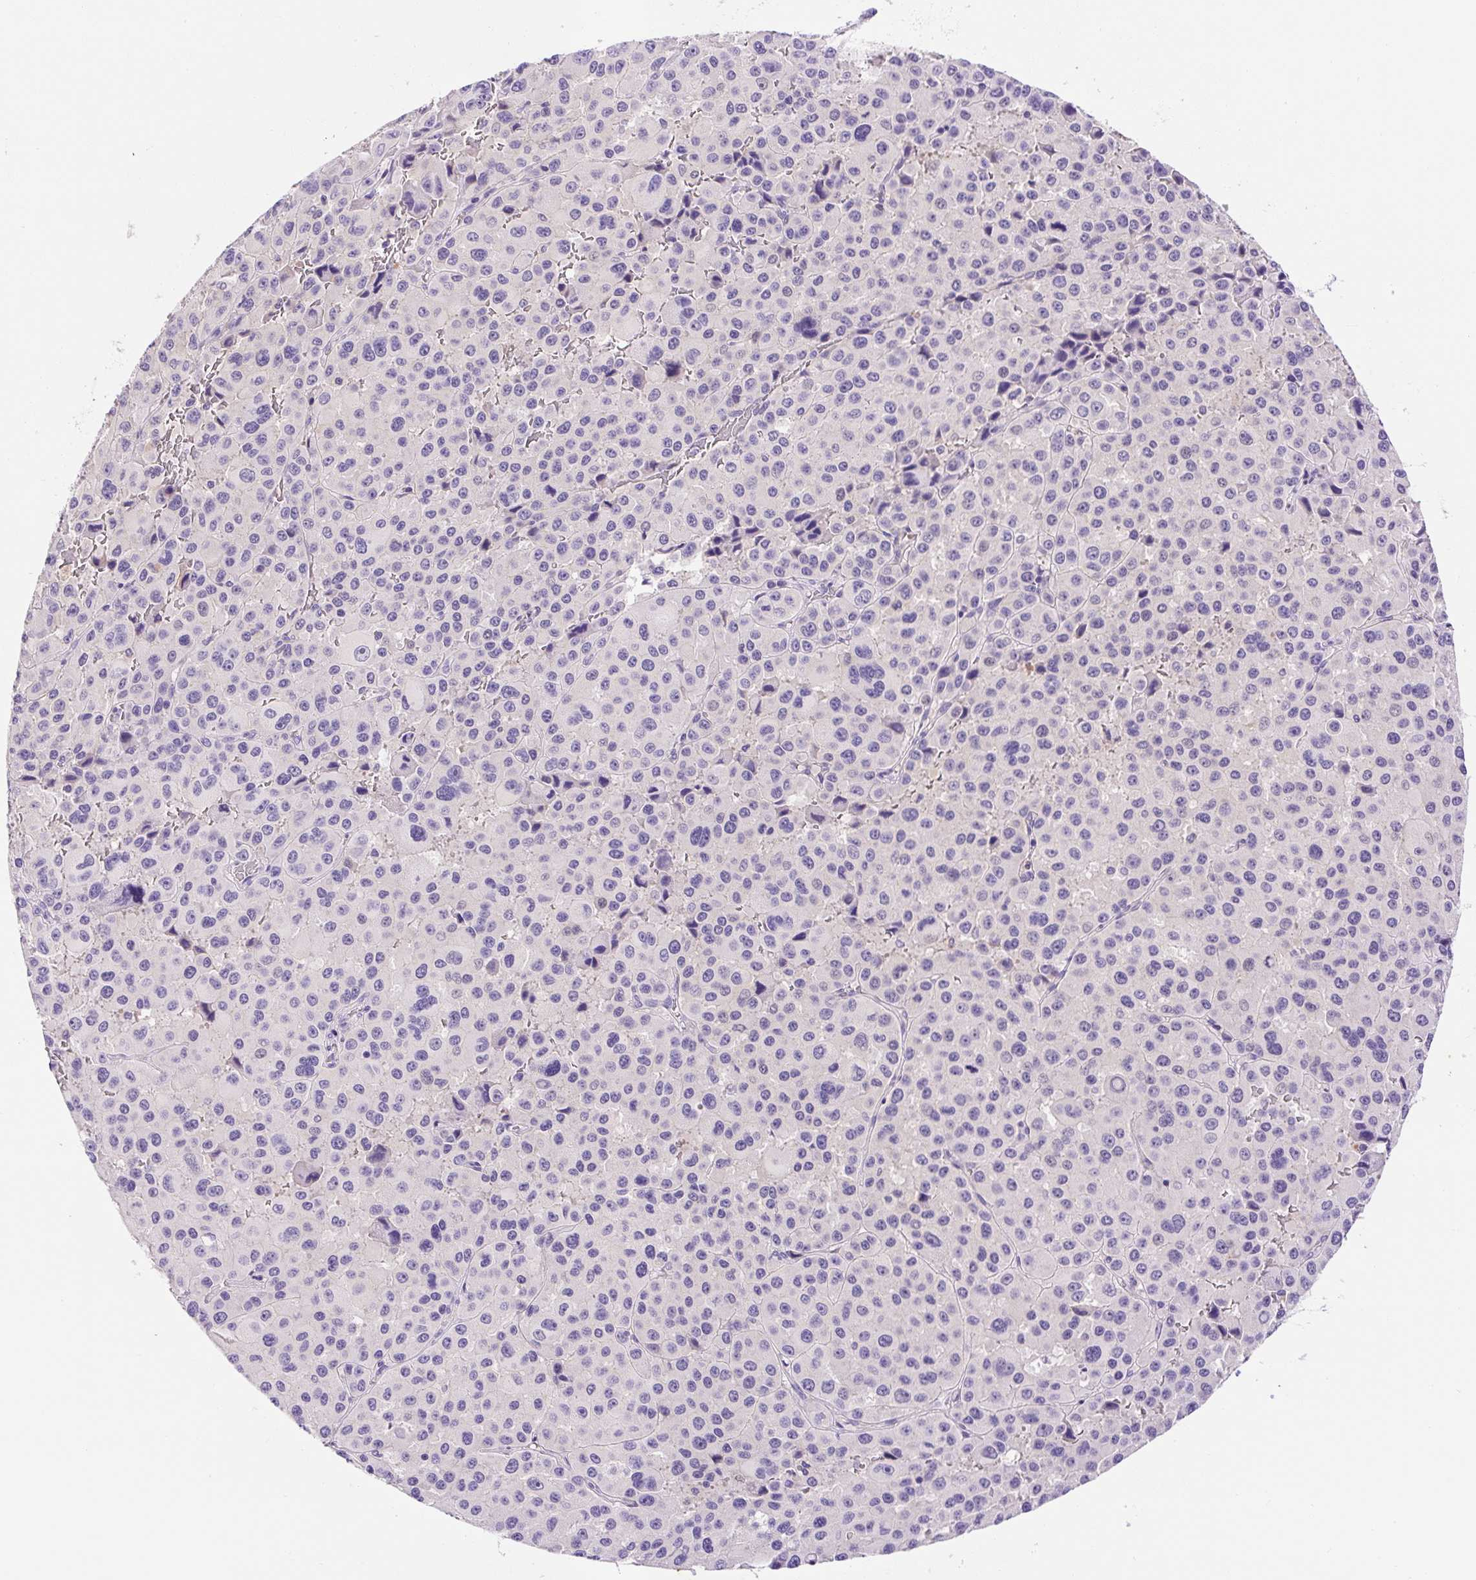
{"staining": {"intensity": "negative", "quantity": "none", "location": "none"}, "tissue": "melanoma", "cell_type": "Tumor cells", "image_type": "cancer", "snomed": [{"axis": "morphology", "description": "Malignant melanoma, Metastatic site"}, {"axis": "topography", "description": "Lymph node"}], "caption": "A histopathology image of malignant melanoma (metastatic site) stained for a protein reveals no brown staining in tumor cells. (Brightfield microscopy of DAB (3,3'-diaminobenzidine) immunohistochemistry (IHC) at high magnification).", "gene": "LHFPL5", "patient": {"sex": "female", "age": 65}}